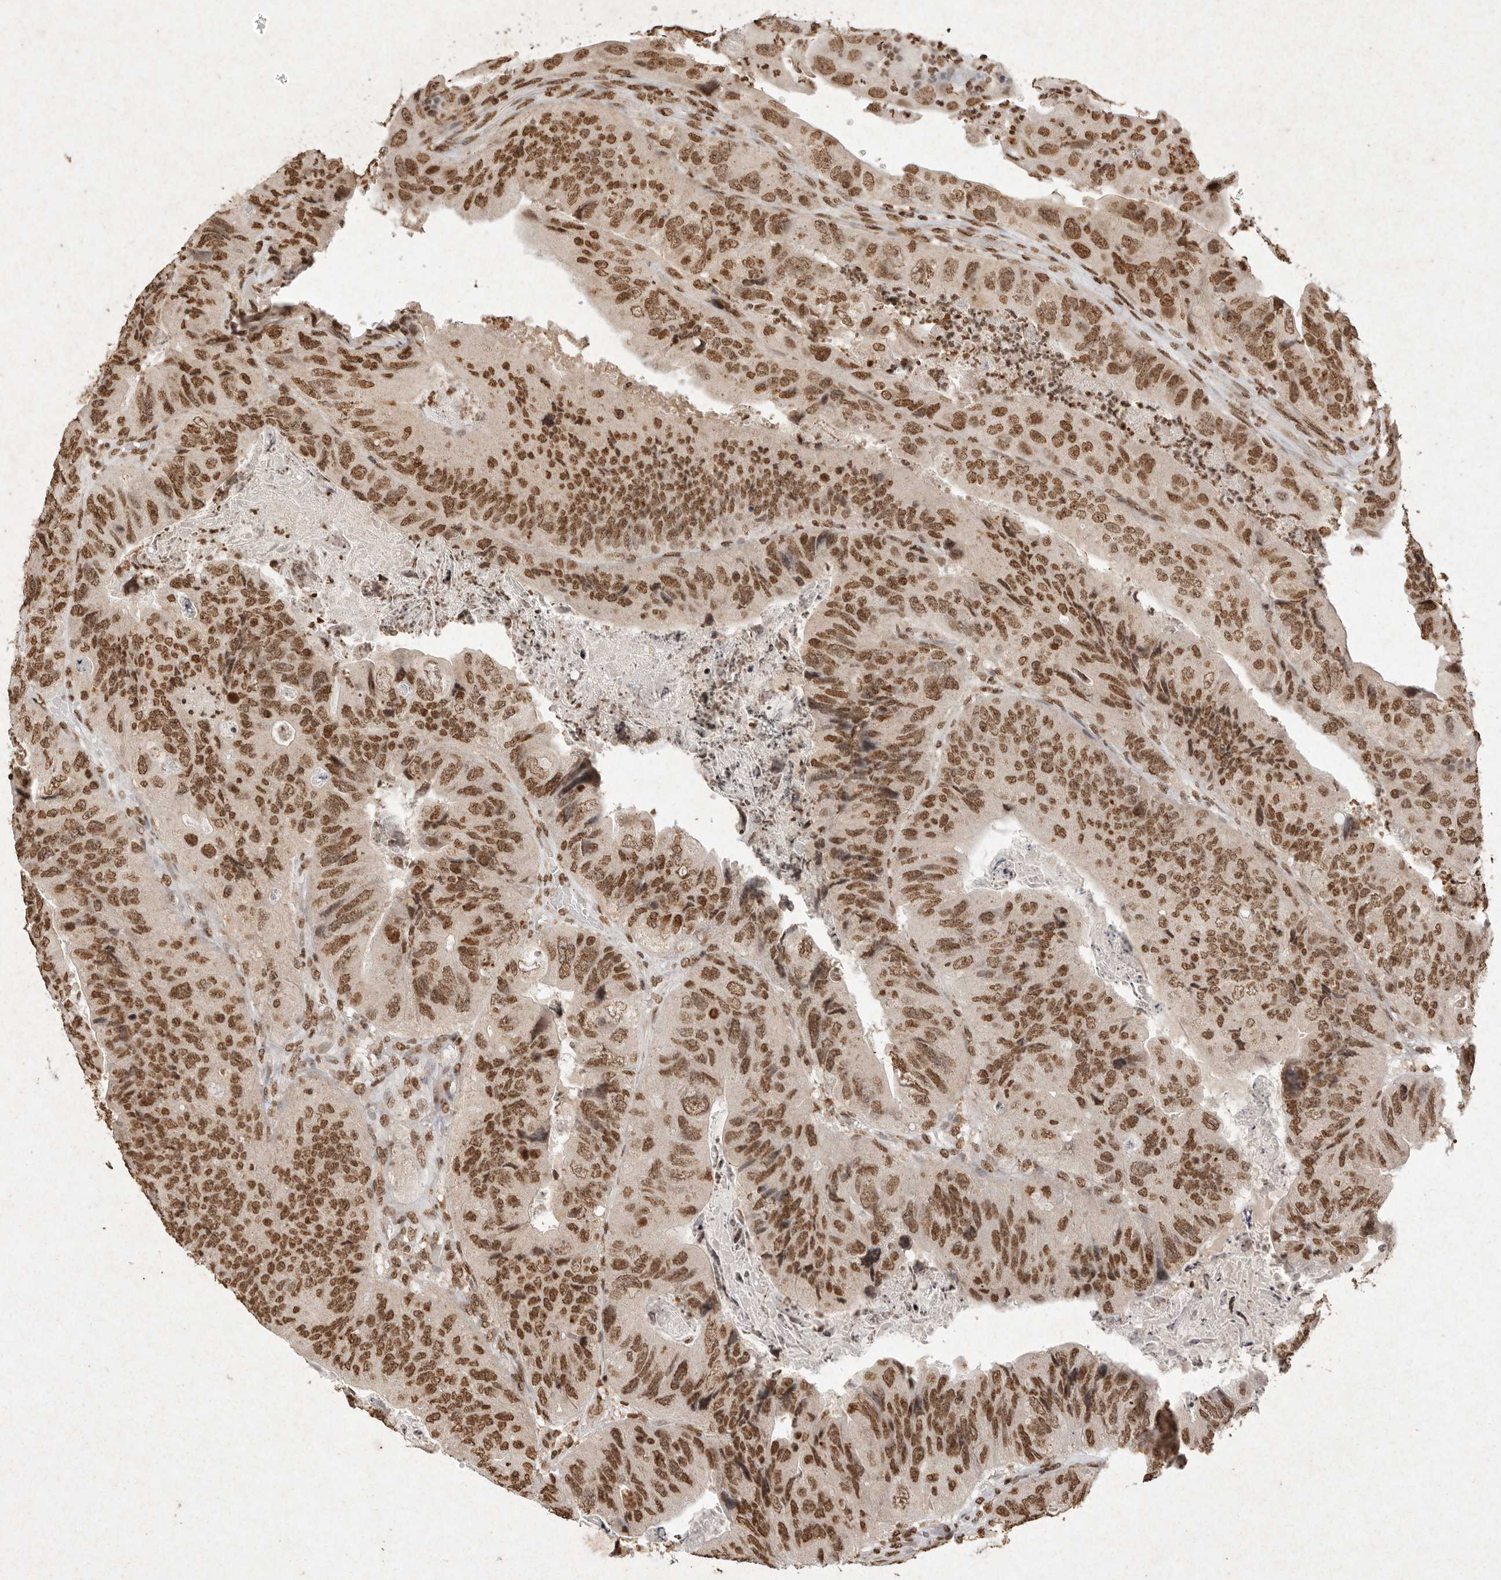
{"staining": {"intensity": "moderate", "quantity": ">75%", "location": "nuclear"}, "tissue": "colorectal cancer", "cell_type": "Tumor cells", "image_type": "cancer", "snomed": [{"axis": "morphology", "description": "Adenocarcinoma, NOS"}, {"axis": "topography", "description": "Rectum"}], "caption": "Moderate nuclear protein positivity is present in approximately >75% of tumor cells in adenocarcinoma (colorectal).", "gene": "NKX3-2", "patient": {"sex": "male", "age": 63}}